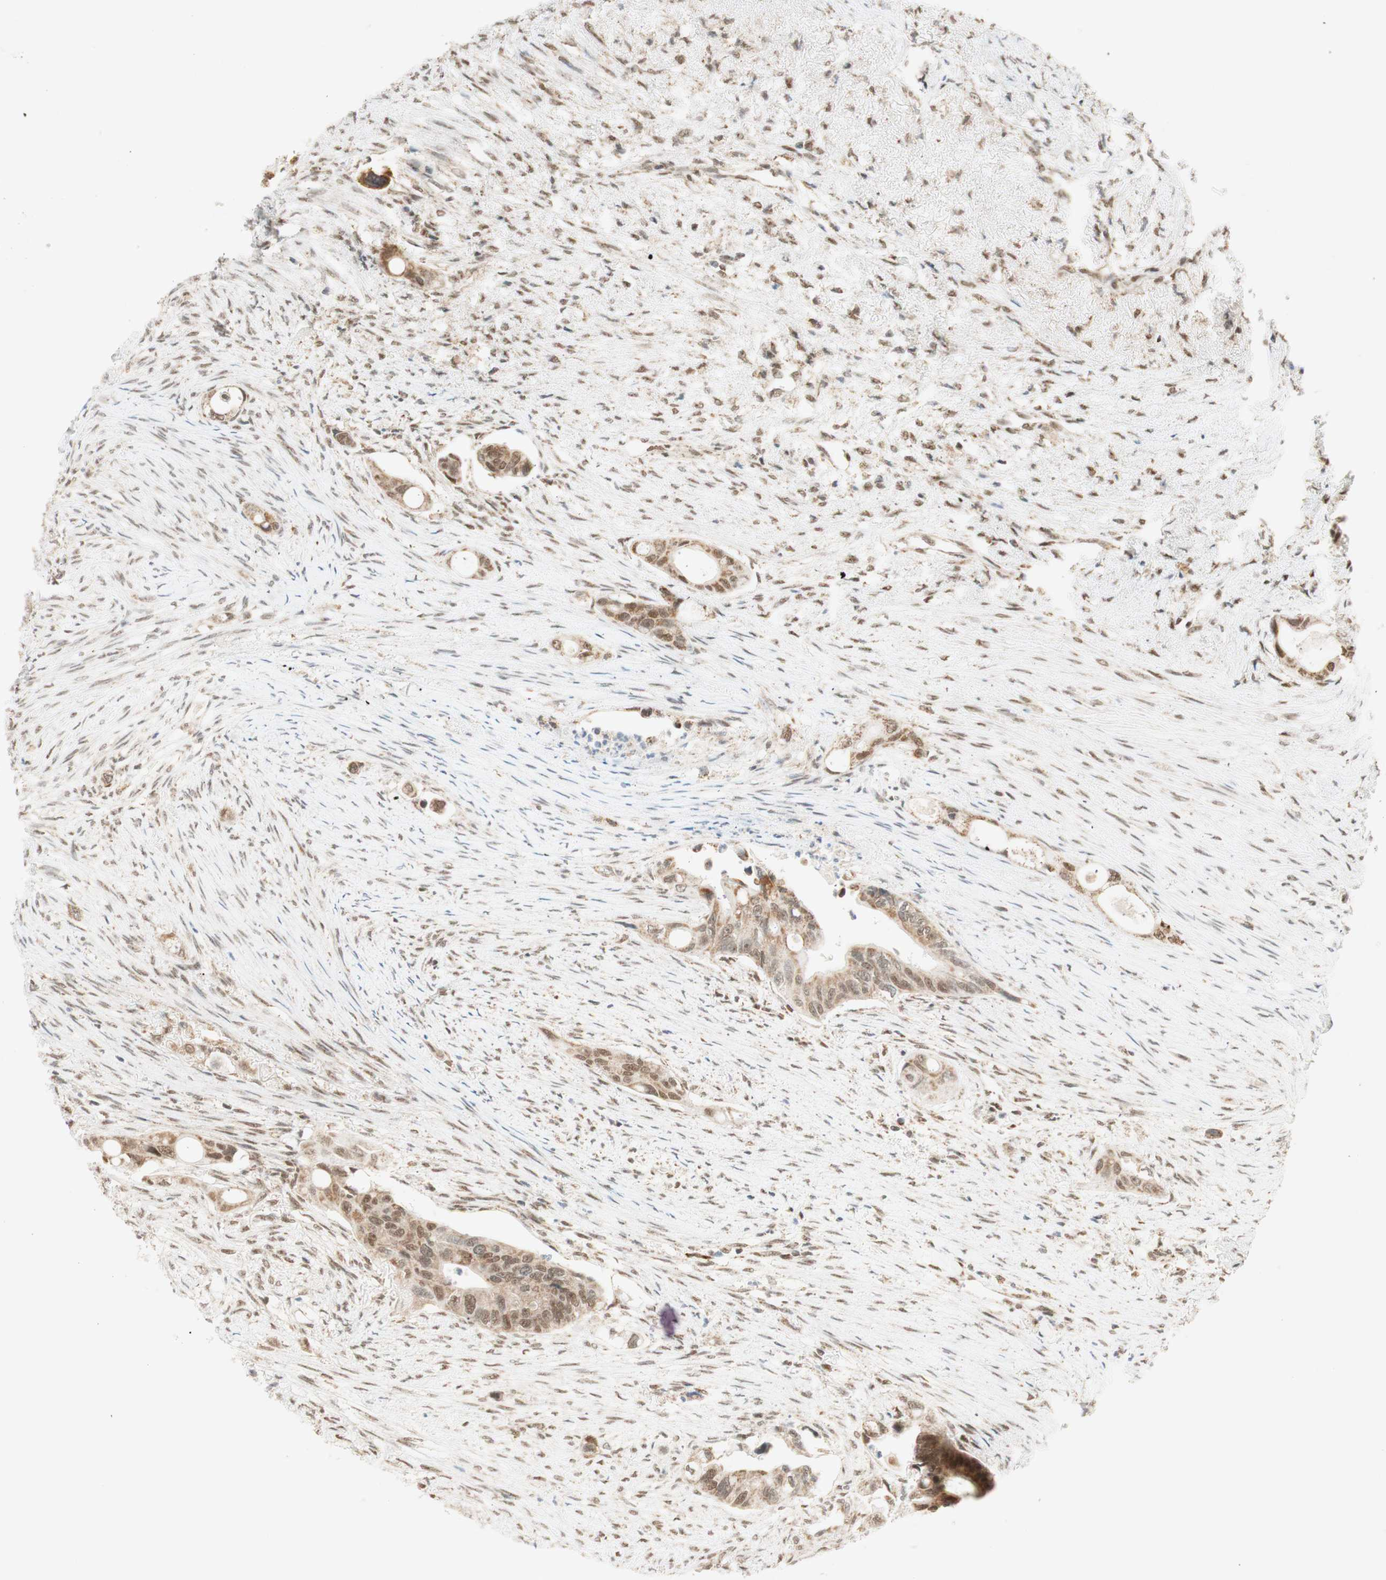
{"staining": {"intensity": "moderate", "quantity": ">75%", "location": "nuclear"}, "tissue": "colorectal cancer", "cell_type": "Tumor cells", "image_type": "cancer", "snomed": [{"axis": "morphology", "description": "Adenocarcinoma, NOS"}, {"axis": "topography", "description": "Colon"}], "caption": "Immunohistochemical staining of human colorectal cancer displays medium levels of moderate nuclear protein expression in approximately >75% of tumor cells. (DAB = brown stain, brightfield microscopy at high magnification).", "gene": "ZNF782", "patient": {"sex": "female", "age": 57}}